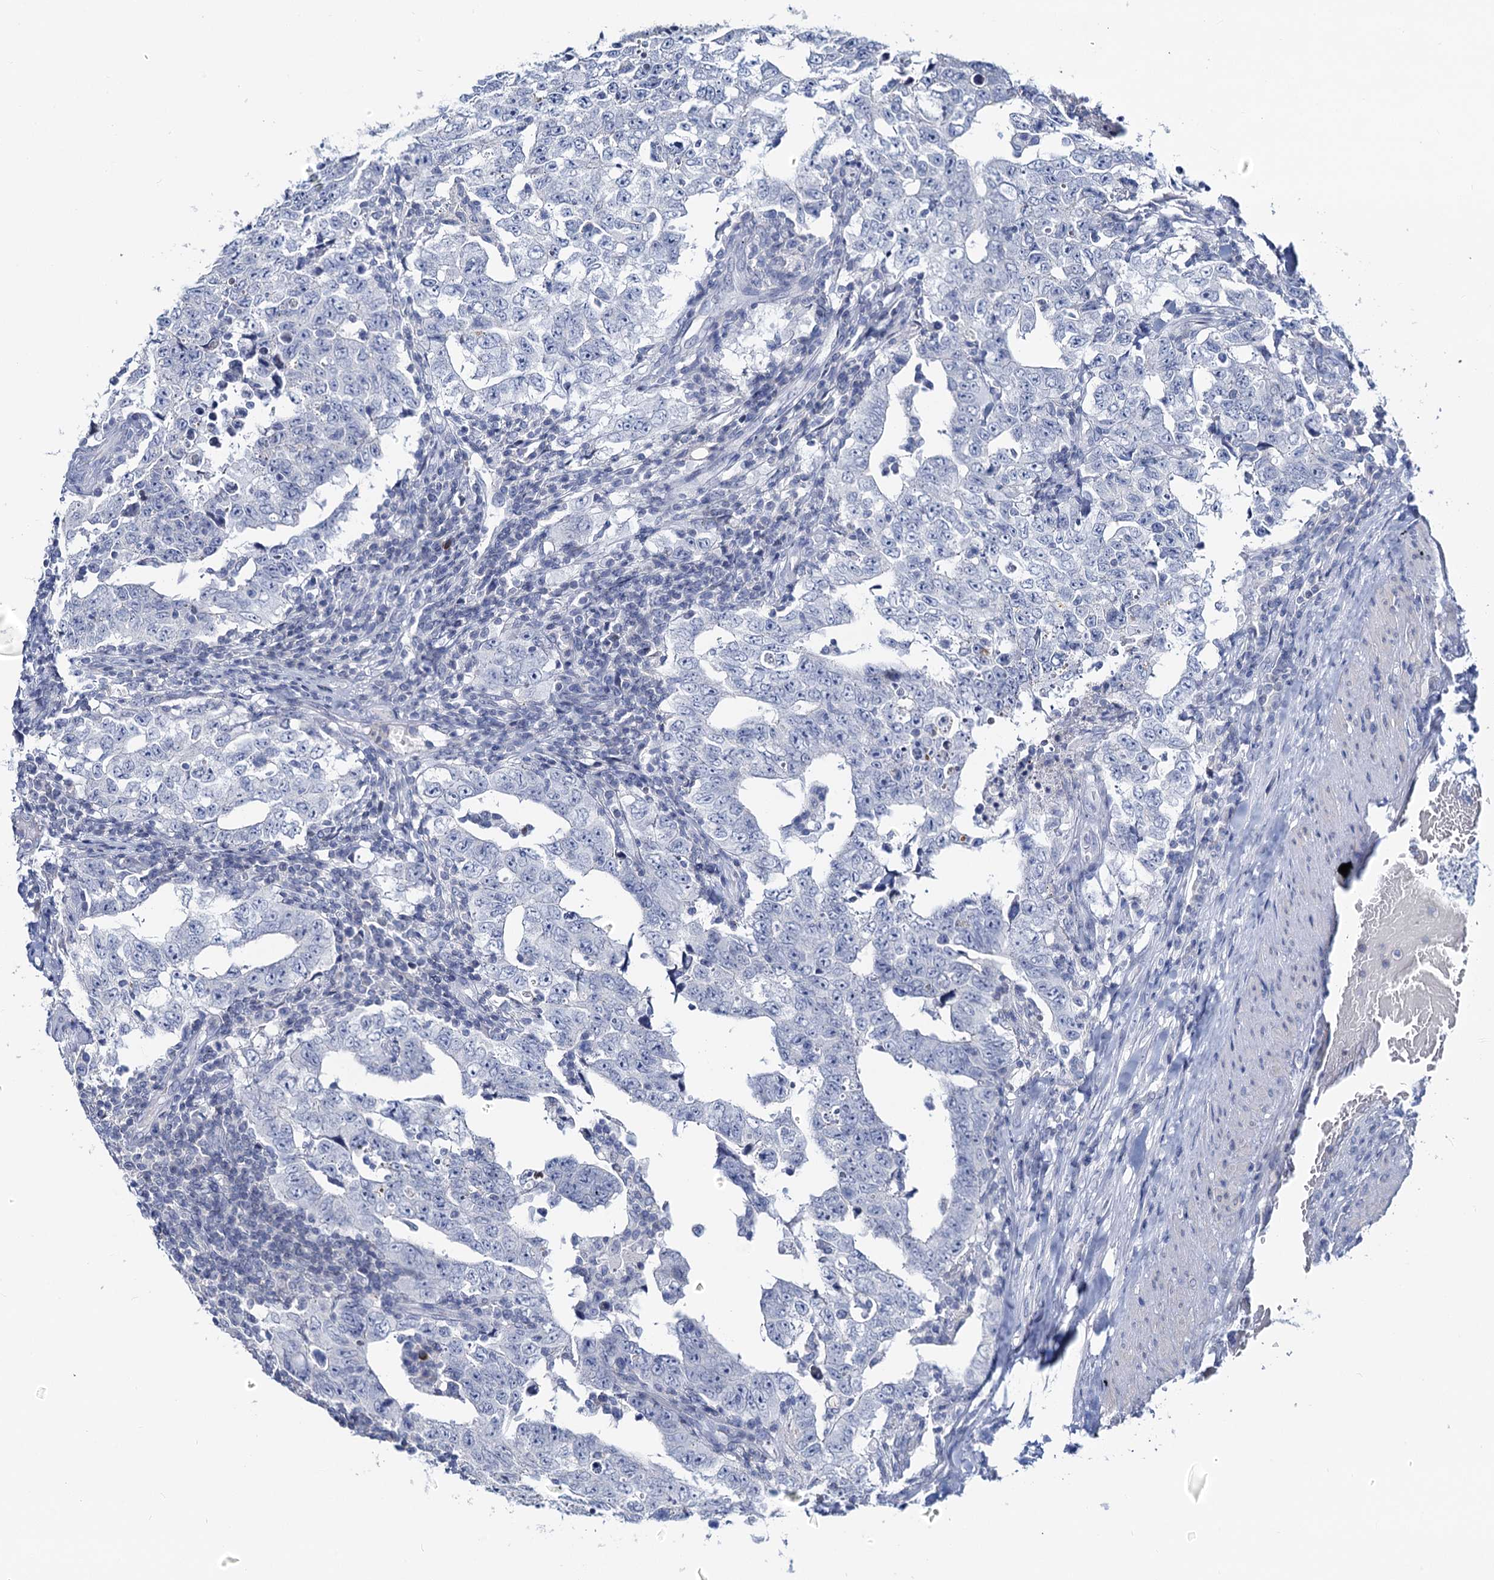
{"staining": {"intensity": "negative", "quantity": "none", "location": "none"}, "tissue": "testis cancer", "cell_type": "Tumor cells", "image_type": "cancer", "snomed": [{"axis": "morphology", "description": "Carcinoma, Embryonal, NOS"}, {"axis": "topography", "description": "Testis"}], "caption": "An immunohistochemistry histopathology image of testis cancer is shown. There is no staining in tumor cells of testis cancer. Nuclei are stained in blue.", "gene": "TOX3", "patient": {"sex": "male", "age": 26}}